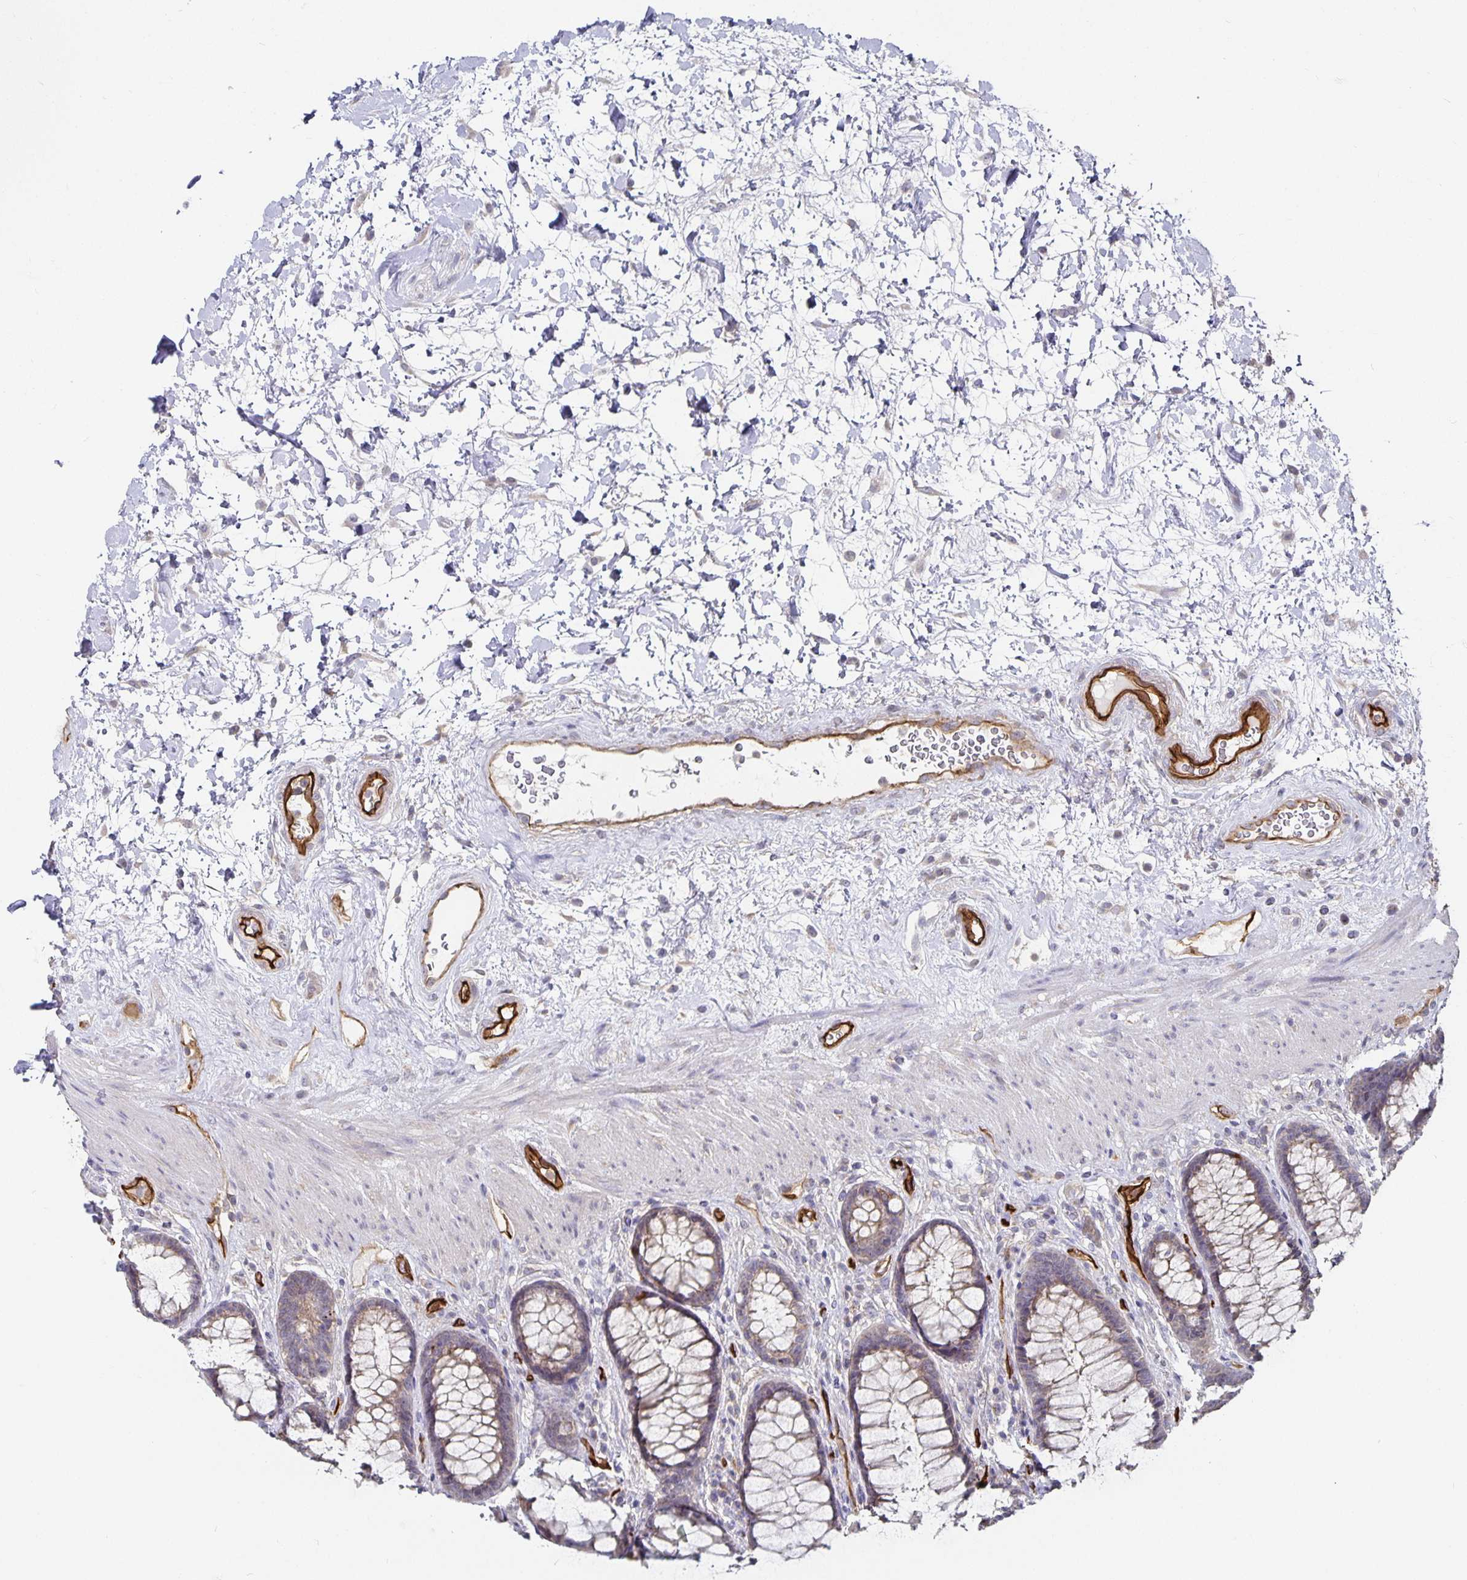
{"staining": {"intensity": "weak", "quantity": ">75%", "location": "cytoplasmic/membranous"}, "tissue": "rectum", "cell_type": "Glandular cells", "image_type": "normal", "snomed": [{"axis": "morphology", "description": "Normal tissue, NOS"}, {"axis": "topography", "description": "Rectum"}], "caption": "Weak cytoplasmic/membranous staining for a protein is identified in about >75% of glandular cells of normal rectum using immunohistochemistry (IHC).", "gene": "PODXL", "patient": {"sex": "male", "age": 72}}